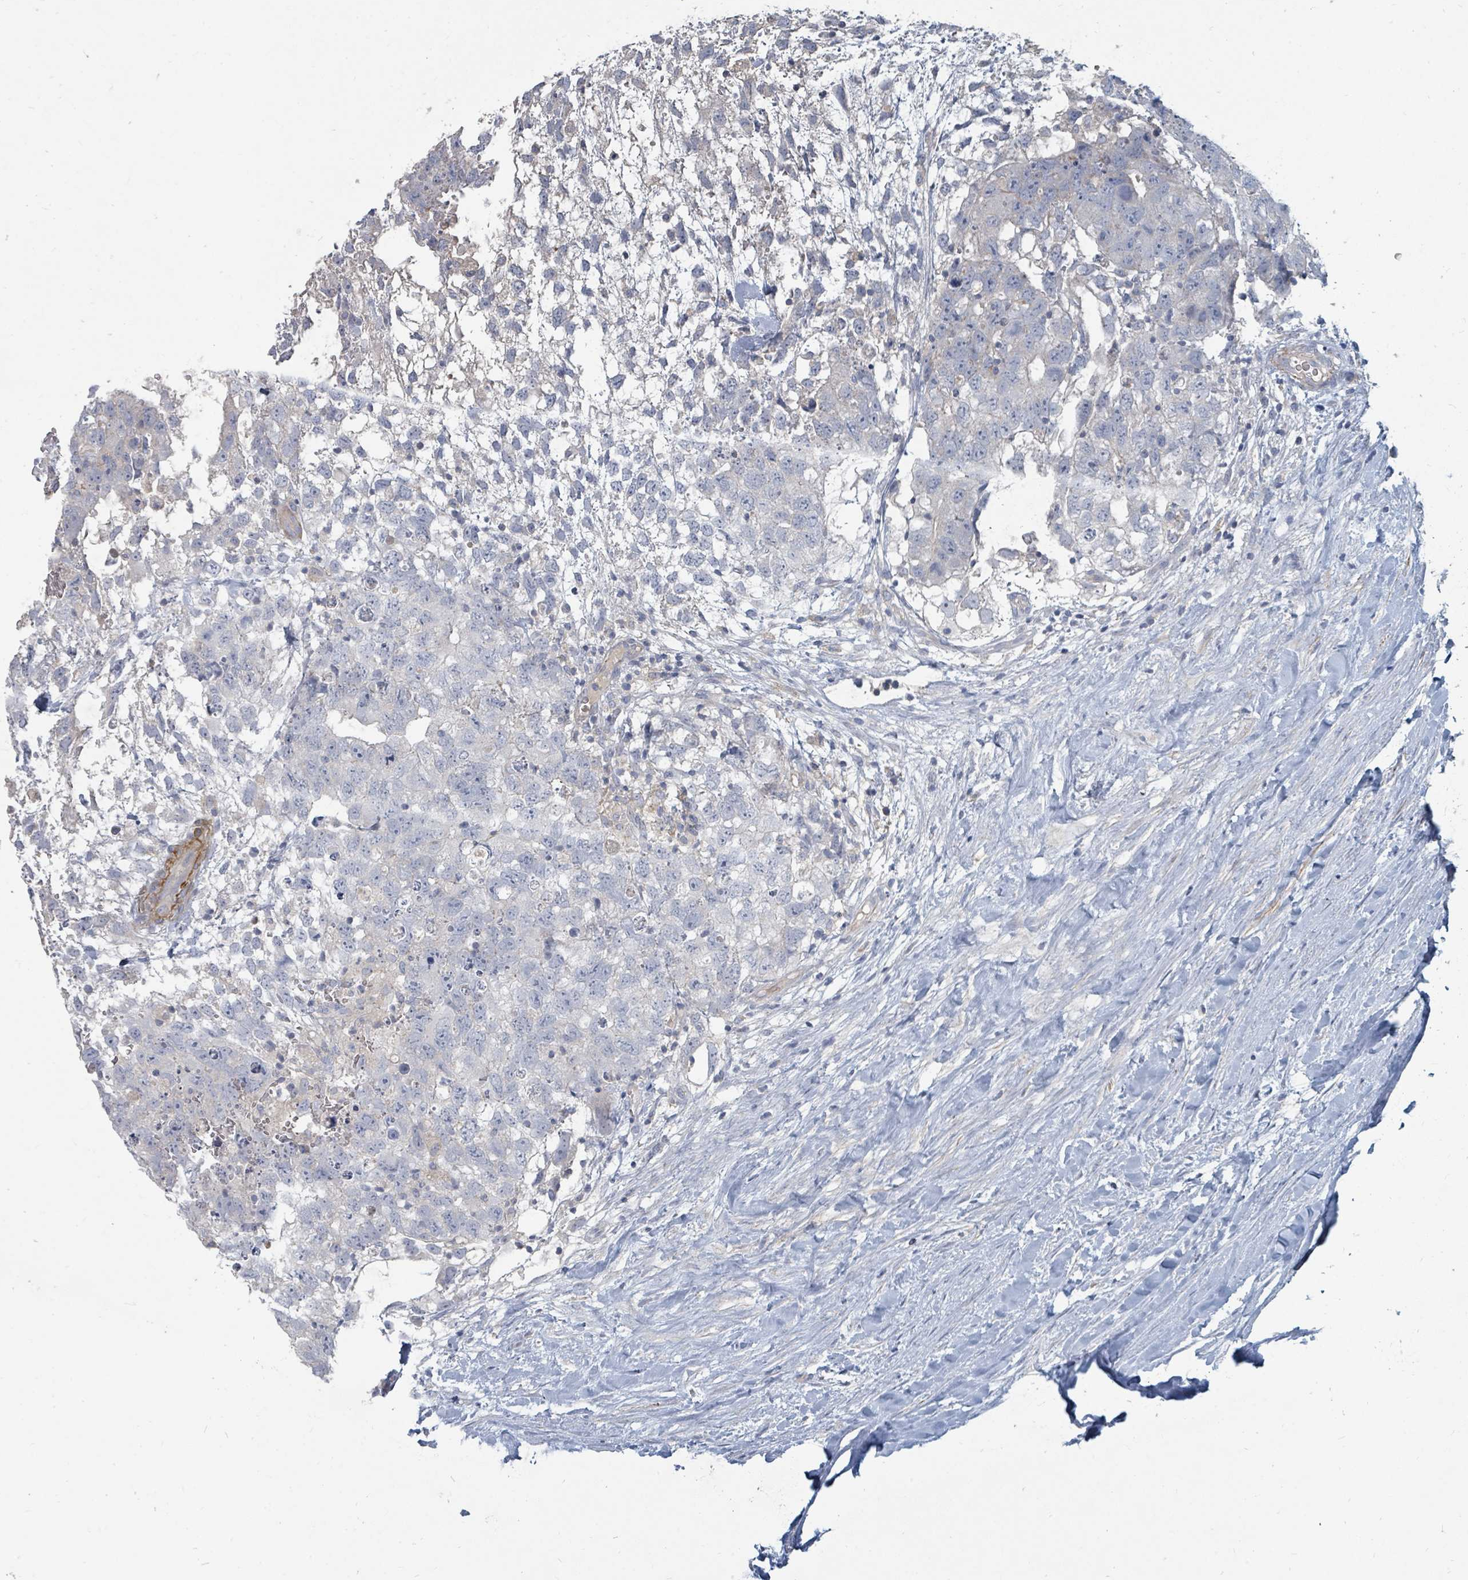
{"staining": {"intensity": "negative", "quantity": "none", "location": "none"}, "tissue": "testis cancer", "cell_type": "Tumor cells", "image_type": "cancer", "snomed": [{"axis": "morphology", "description": "Seminoma, NOS"}, {"axis": "morphology", "description": "Carcinoma, Embryonal, NOS"}, {"axis": "topography", "description": "Testis"}], "caption": "Testis cancer (seminoma) was stained to show a protein in brown. There is no significant expression in tumor cells.", "gene": "ARGFX", "patient": {"sex": "male", "age": 29}}